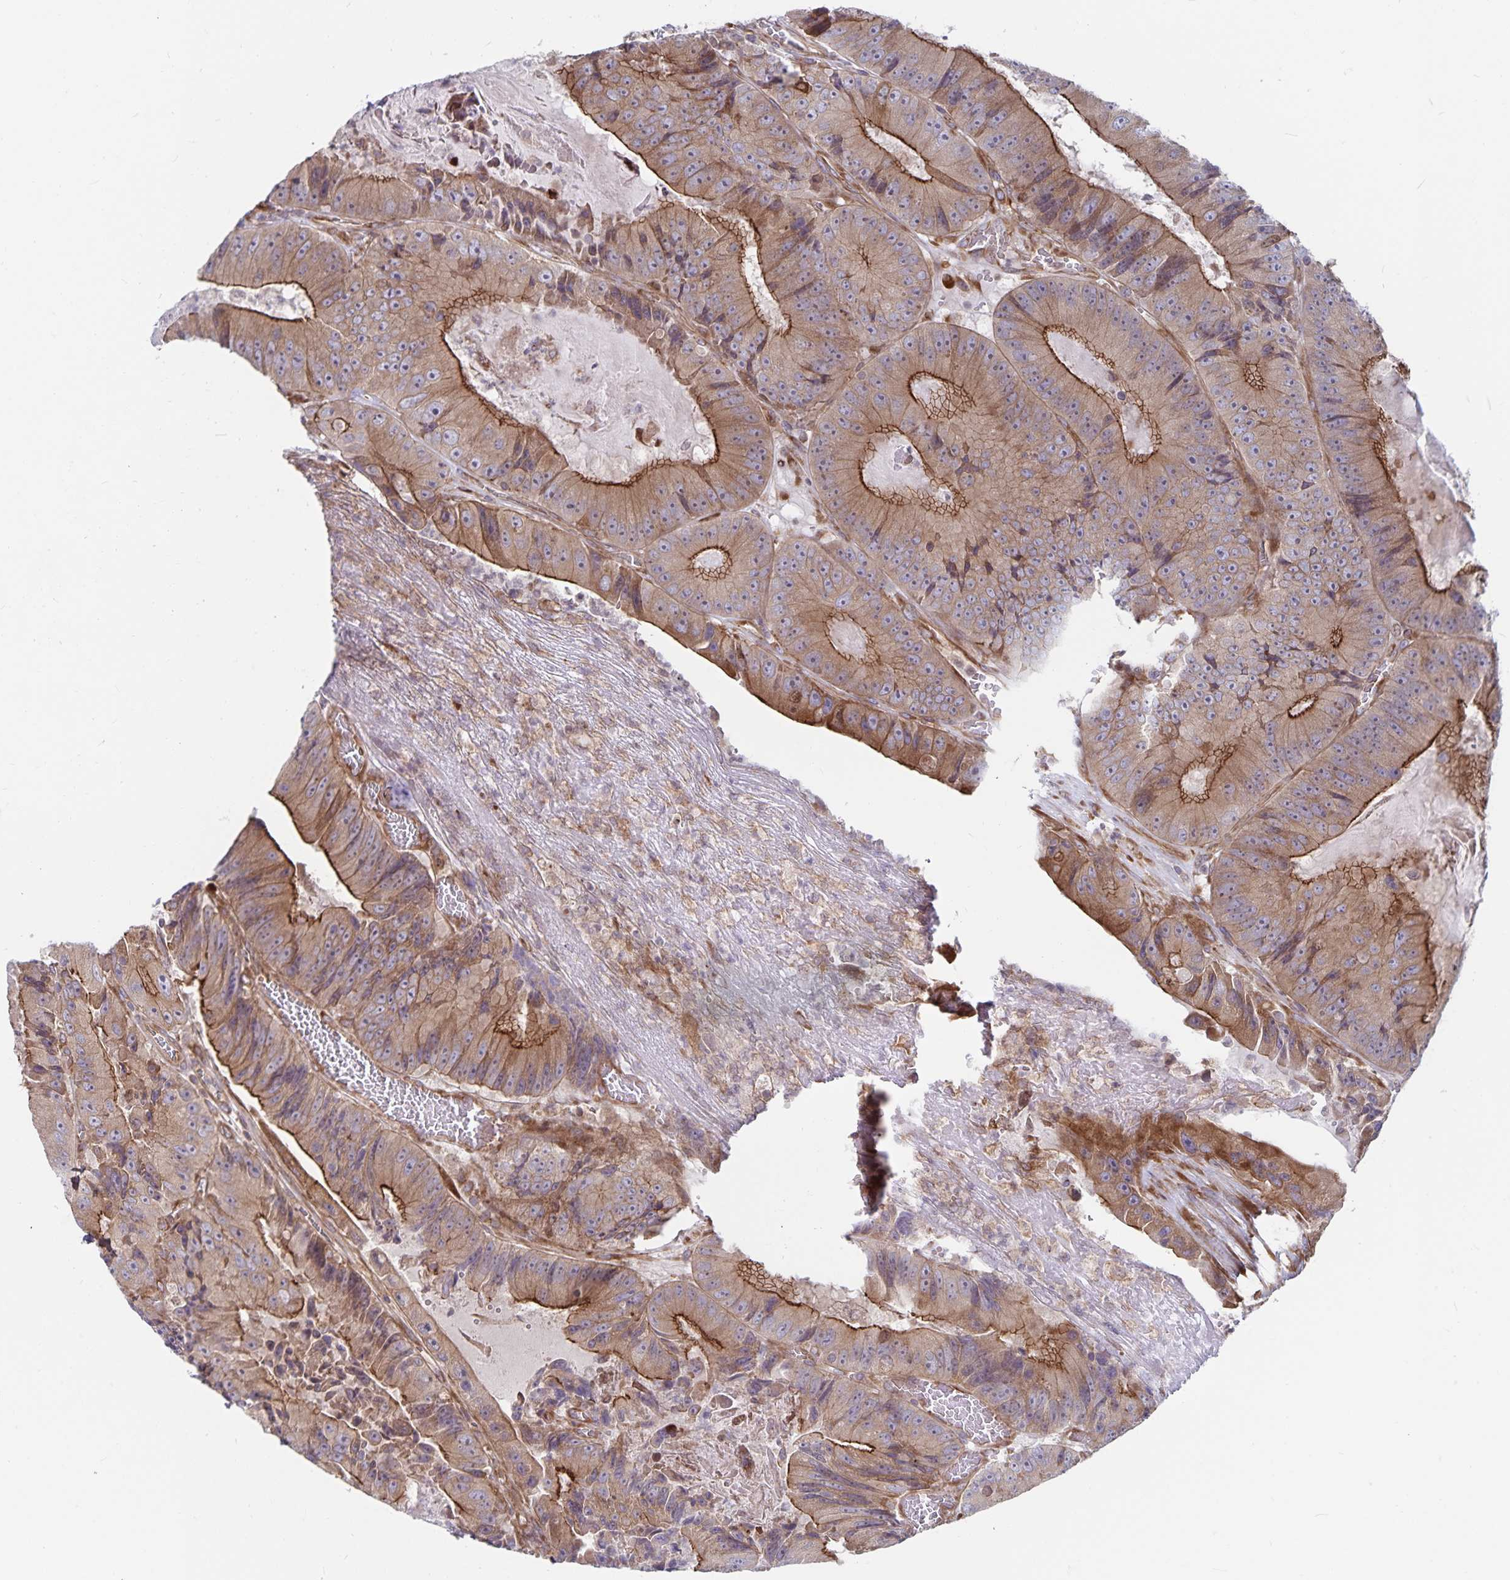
{"staining": {"intensity": "moderate", "quantity": ">75%", "location": "cytoplasmic/membranous"}, "tissue": "colorectal cancer", "cell_type": "Tumor cells", "image_type": "cancer", "snomed": [{"axis": "morphology", "description": "Adenocarcinoma, NOS"}, {"axis": "topography", "description": "Colon"}], "caption": "Protein staining reveals moderate cytoplasmic/membranous expression in about >75% of tumor cells in adenocarcinoma (colorectal). (IHC, brightfield microscopy, high magnification).", "gene": "SEC62", "patient": {"sex": "female", "age": 86}}